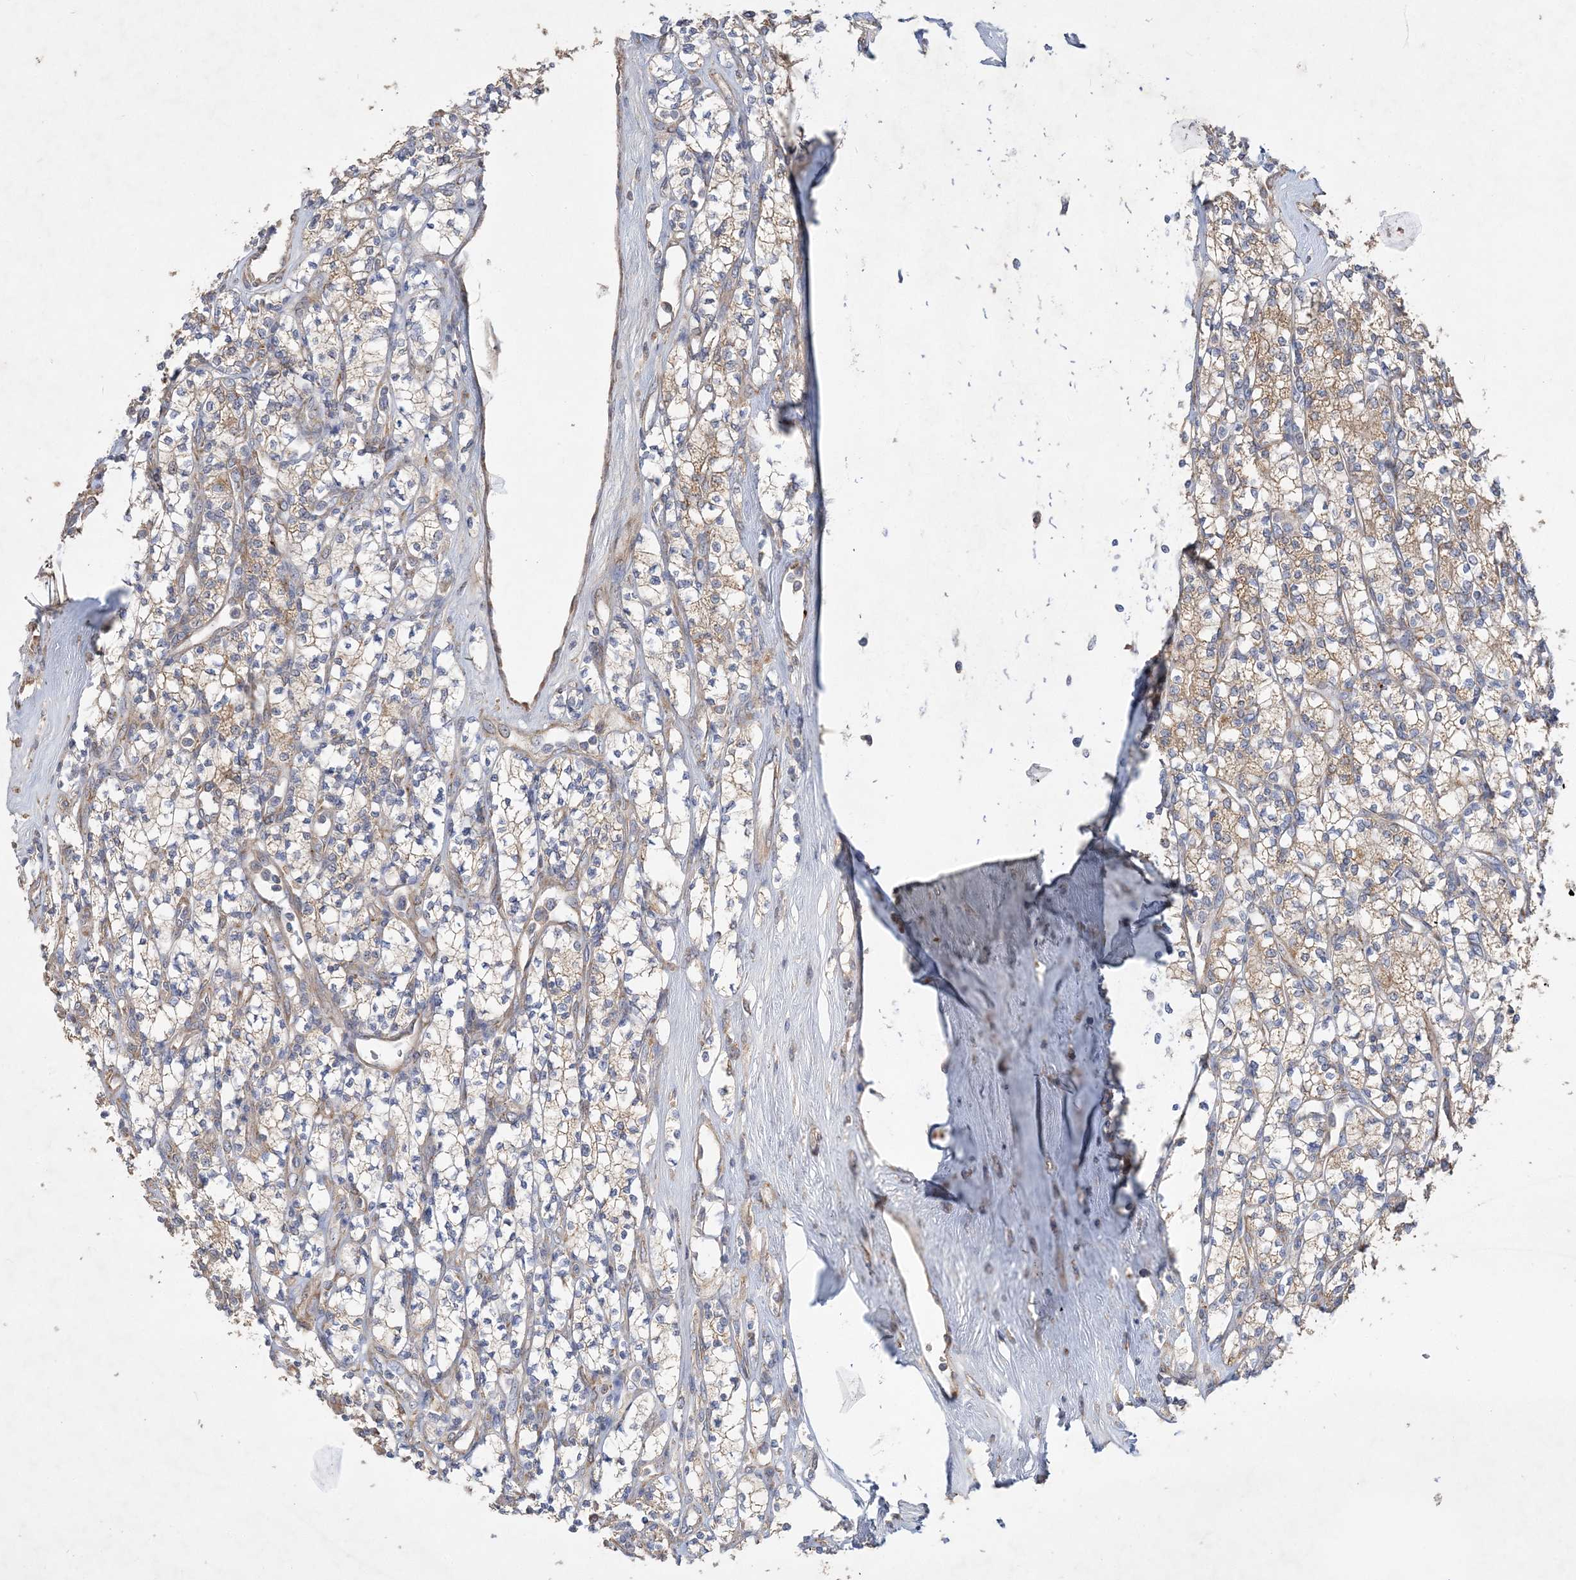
{"staining": {"intensity": "weak", "quantity": ">75%", "location": "cytoplasmic/membranous"}, "tissue": "renal cancer", "cell_type": "Tumor cells", "image_type": "cancer", "snomed": [{"axis": "morphology", "description": "Adenocarcinoma, NOS"}, {"axis": "topography", "description": "Kidney"}], "caption": "The immunohistochemical stain labels weak cytoplasmic/membranous expression in tumor cells of renal cancer (adenocarcinoma) tissue.", "gene": "FEZ2", "patient": {"sex": "male", "age": 77}}